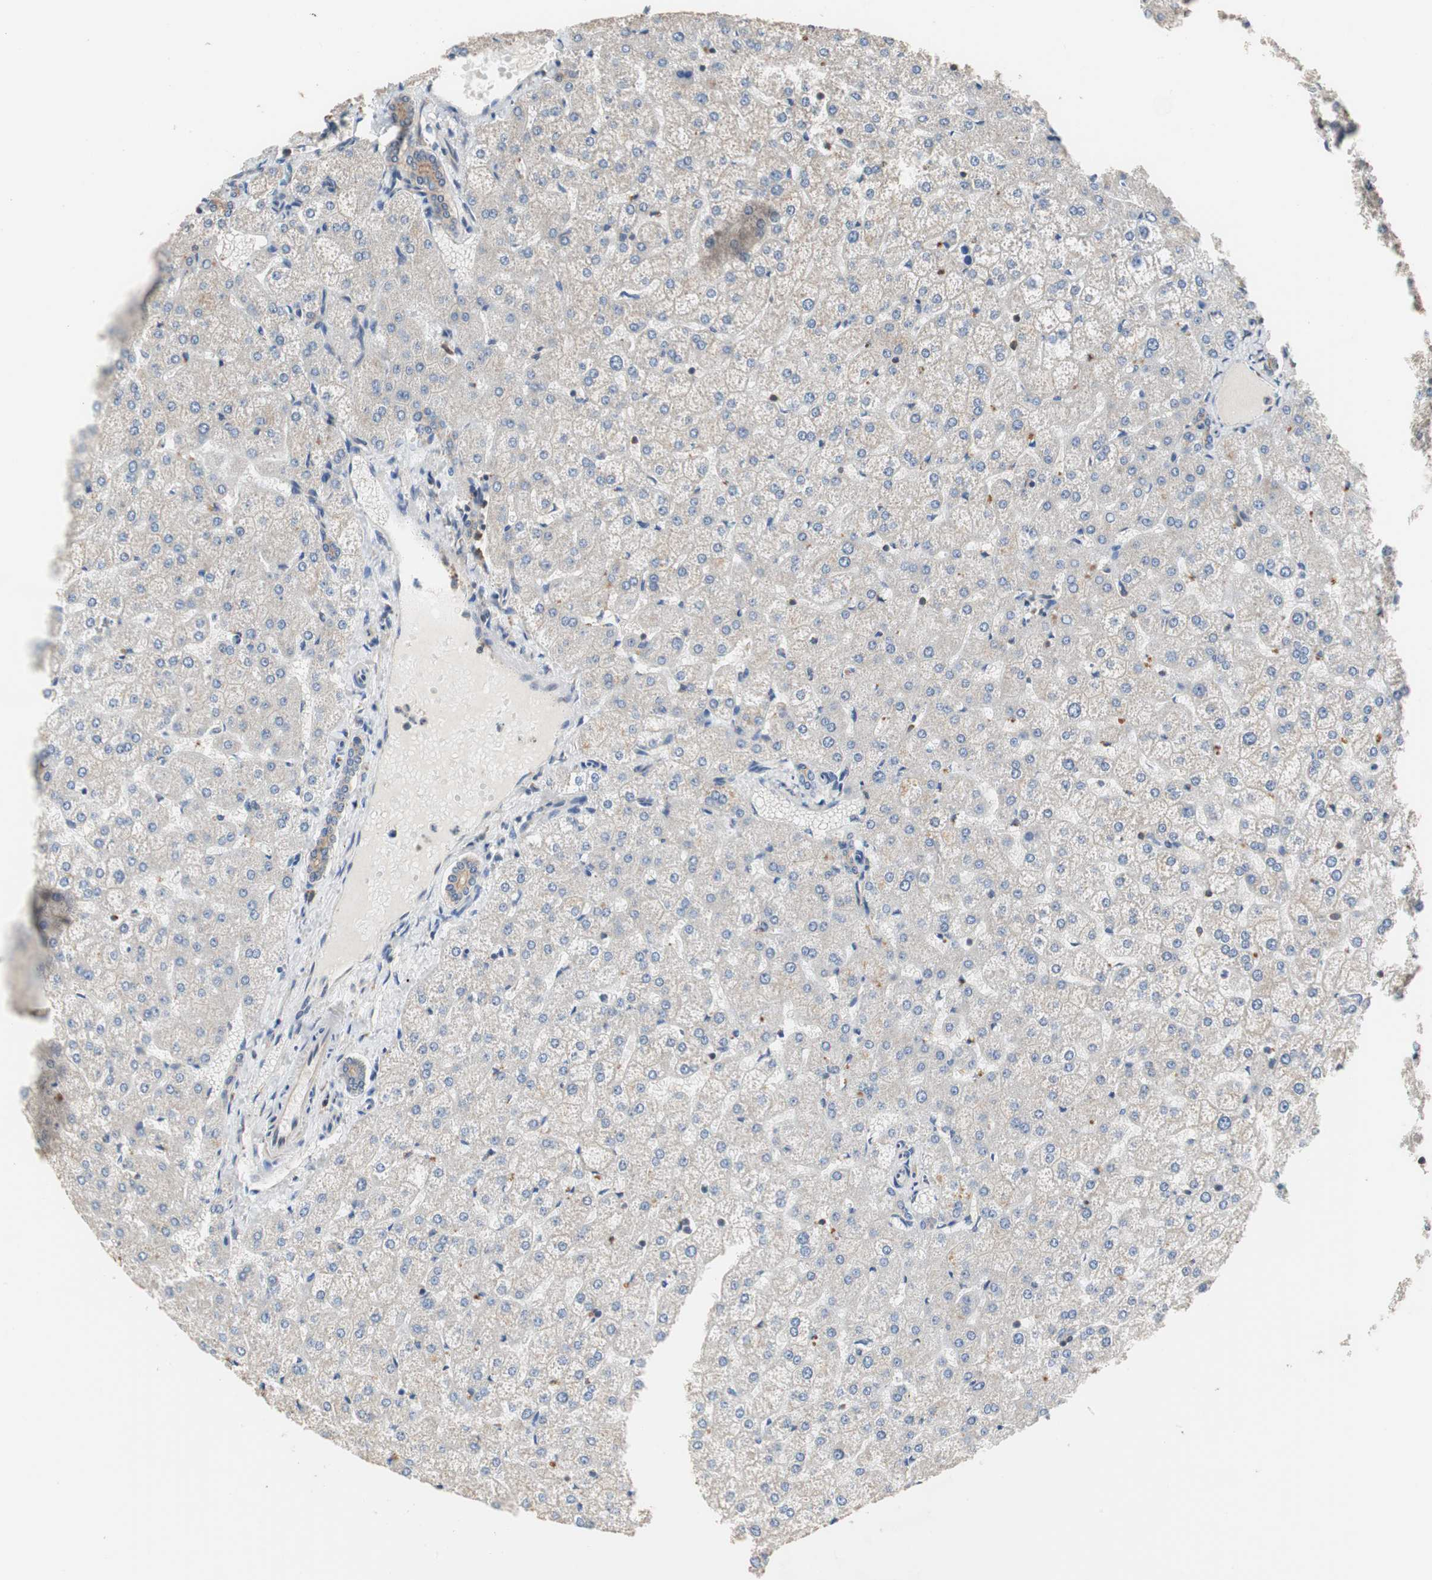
{"staining": {"intensity": "moderate", "quantity": ">75%", "location": "cytoplasmic/membranous"}, "tissue": "liver", "cell_type": "Cholangiocytes", "image_type": "normal", "snomed": [{"axis": "morphology", "description": "Normal tissue, NOS"}, {"axis": "topography", "description": "Liver"}], "caption": "Immunohistochemistry histopathology image of benign human liver stained for a protein (brown), which shows medium levels of moderate cytoplasmic/membranous expression in approximately >75% of cholangiocytes.", "gene": "MAP4K2", "patient": {"sex": "female", "age": 32}}